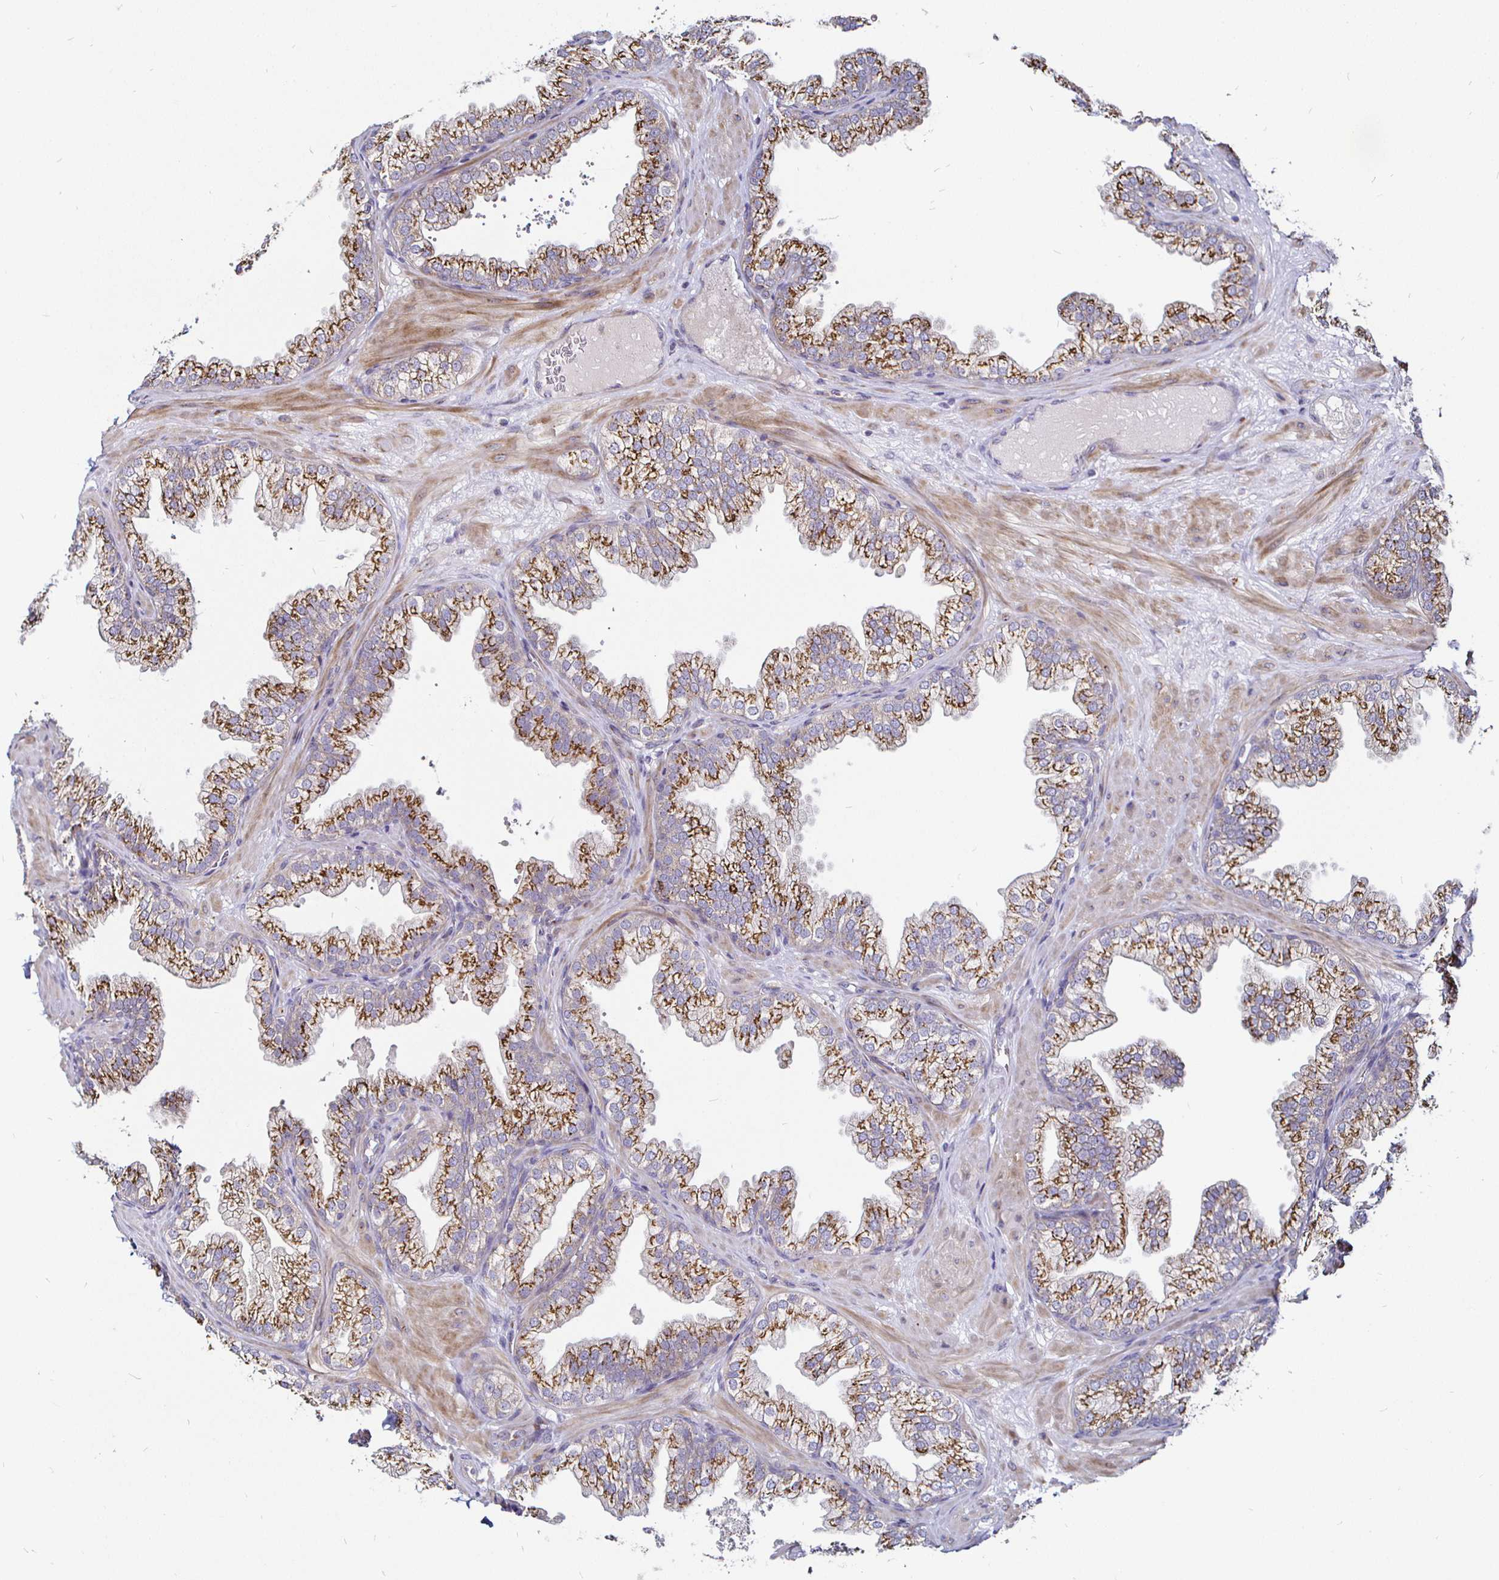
{"staining": {"intensity": "strong", "quantity": ">75%", "location": "cytoplasmic/membranous"}, "tissue": "prostate", "cell_type": "Glandular cells", "image_type": "normal", "snomed": [{"axis": "morphology", "description": "Normal tissue, NOS"}, {"axis": "topography", "description": "Prostate"}], "caption": "DAB (3,3'-diaminobenzidine) immunohistochemical staining of benign prostate displays strong cytoplasmic/membranous protein staining in about >75% of glandular cells. The staining is performed using DAB brown chromogen to label protein expression. The nuclei are counter-stained blue using hematoxylin.", "gene": "ATG3", "patient": {"sex": "male", "age": 37}}